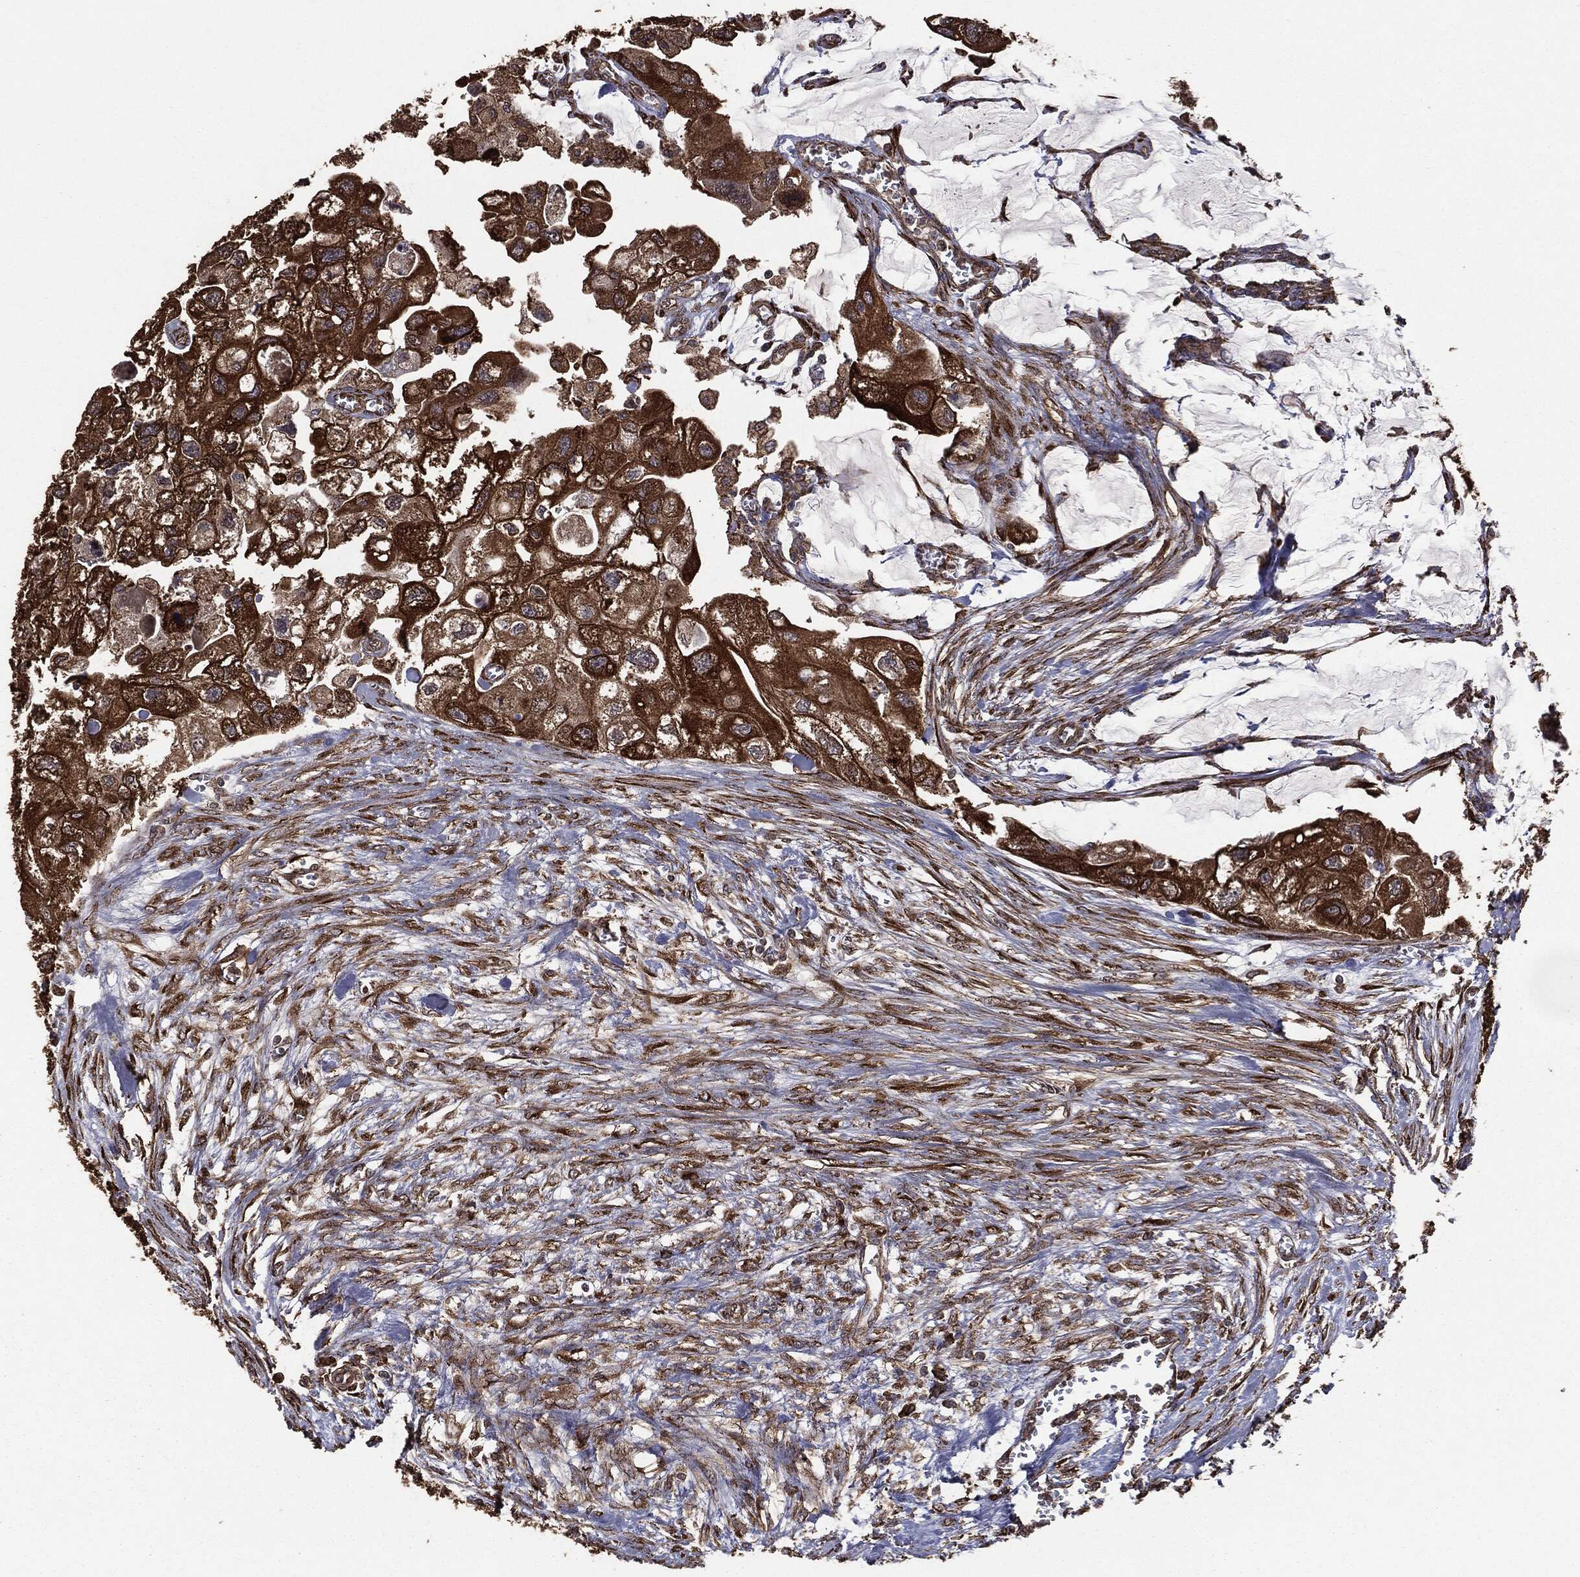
{"staining": {"intensity": "strong", "quantity": ">75%", "location": "cytoplasmic/membranous"}, "tissue": "urothelial cancer", "cell_type": "Tumor cells", "image_type": "cancer", "snomed": [{"axis": "morphology", "description": "Urothelial carcinoma, High grade"}, {"axis": "topography", "description": "Urinary bladder"}], "caption": "A histopathology image of human urothelial carcinoma (high-grade) stained for a protein displays strong cytoplasmic/membranous brown staining in tumor cells. Using DAB (3,3'-diaminobenzidine) (brown) and hematoxylin (blue) stains, captured at high magnification using brightfield microscopy.", "gene": "MTOR", "patient": {"sex": "male", "age": 59}}